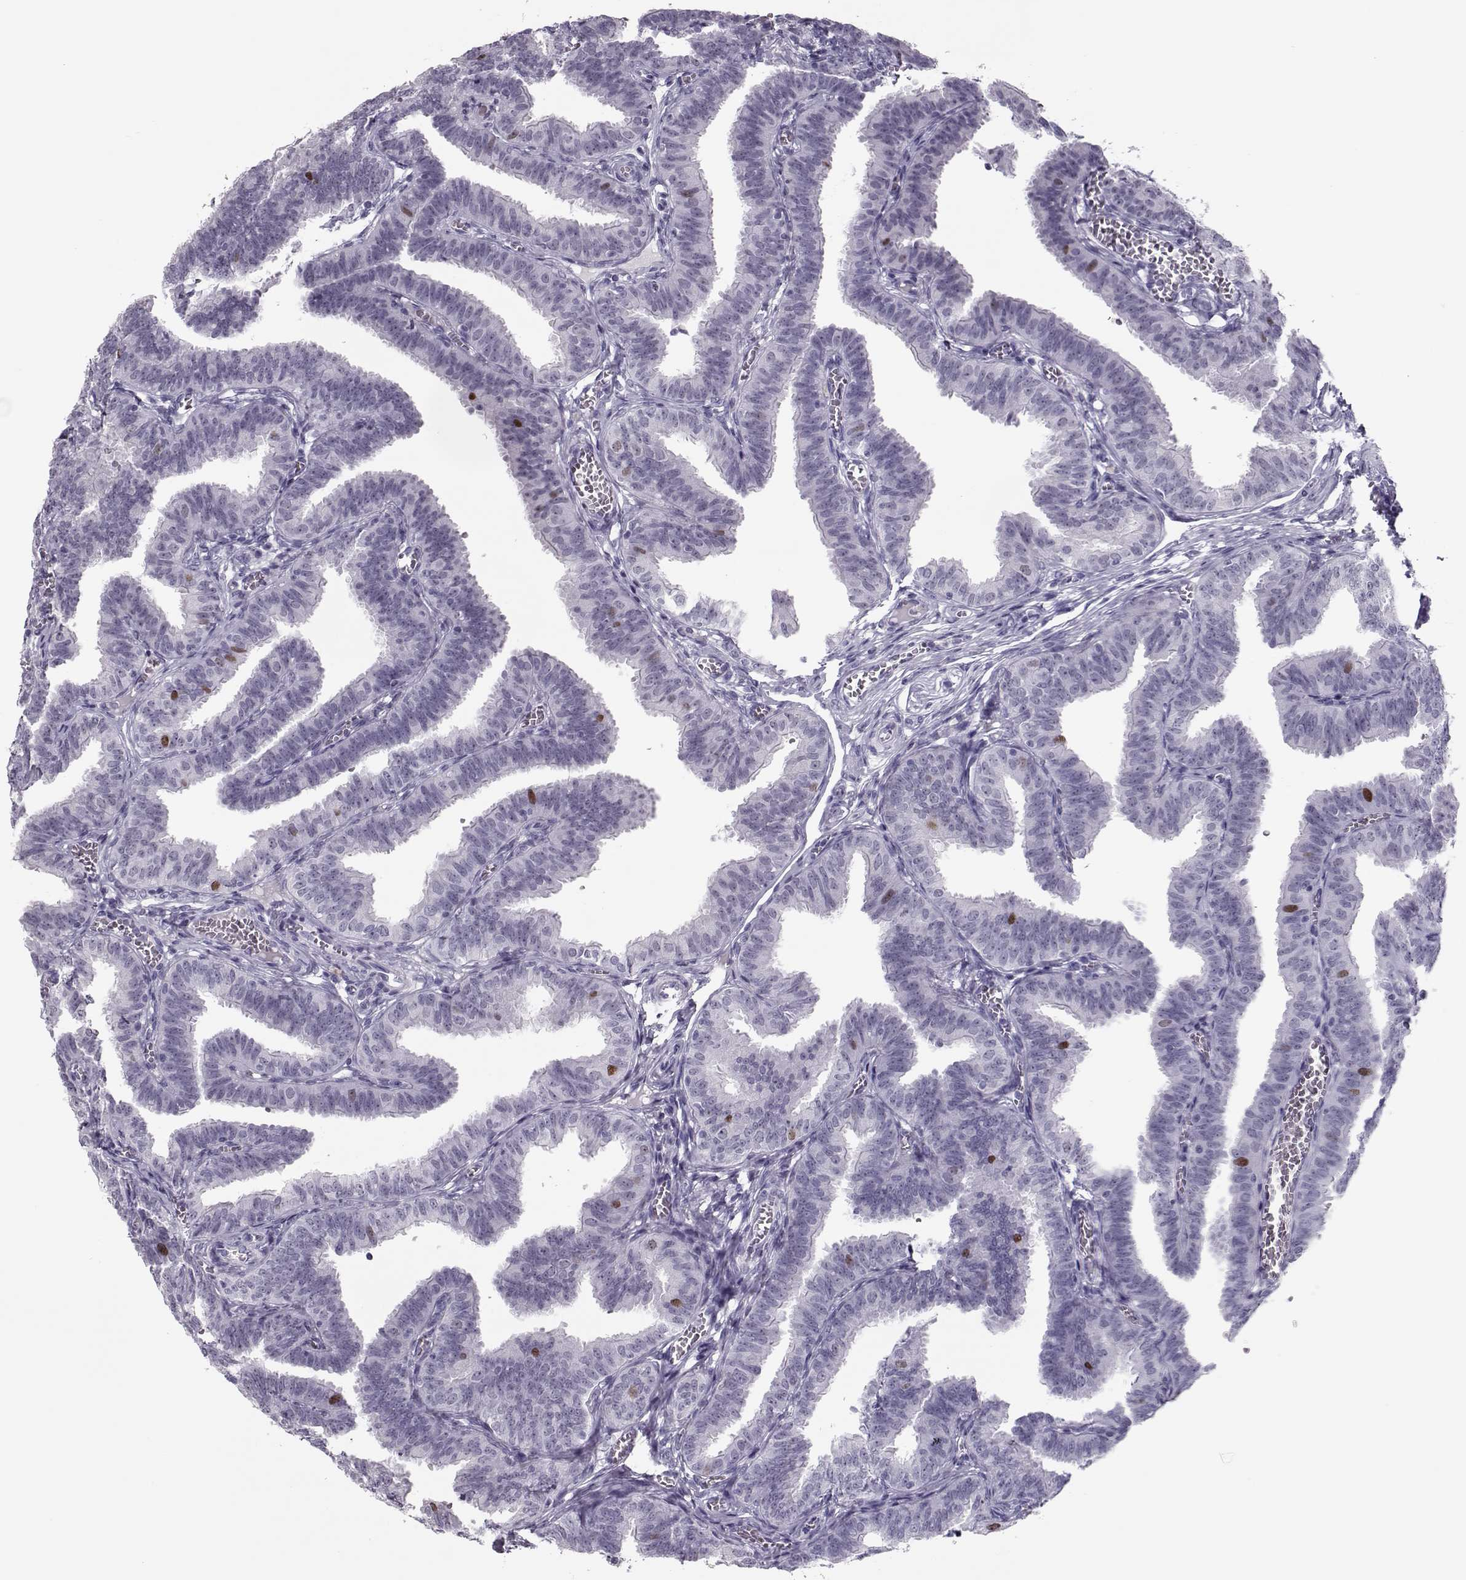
{"staining": {"intensity": "moderate", "quantity": "<25%", "location": "nuclear"}, "tissue": "fallopian tube", "cell_type": "Glandular cells", "image_type": "normal", "snomed": [{"axis": "morphology", "description": "Normal tissue, NOS"}, {"axis": "topography", "description": "Fallopian tube"}], "caption": "Fallopian tube stained with IHC reveals moderate nuclear expression in approximately <25% of glandular cells.", "gene": "SGO1", "patient": {"sex": "female", "age": 25}}